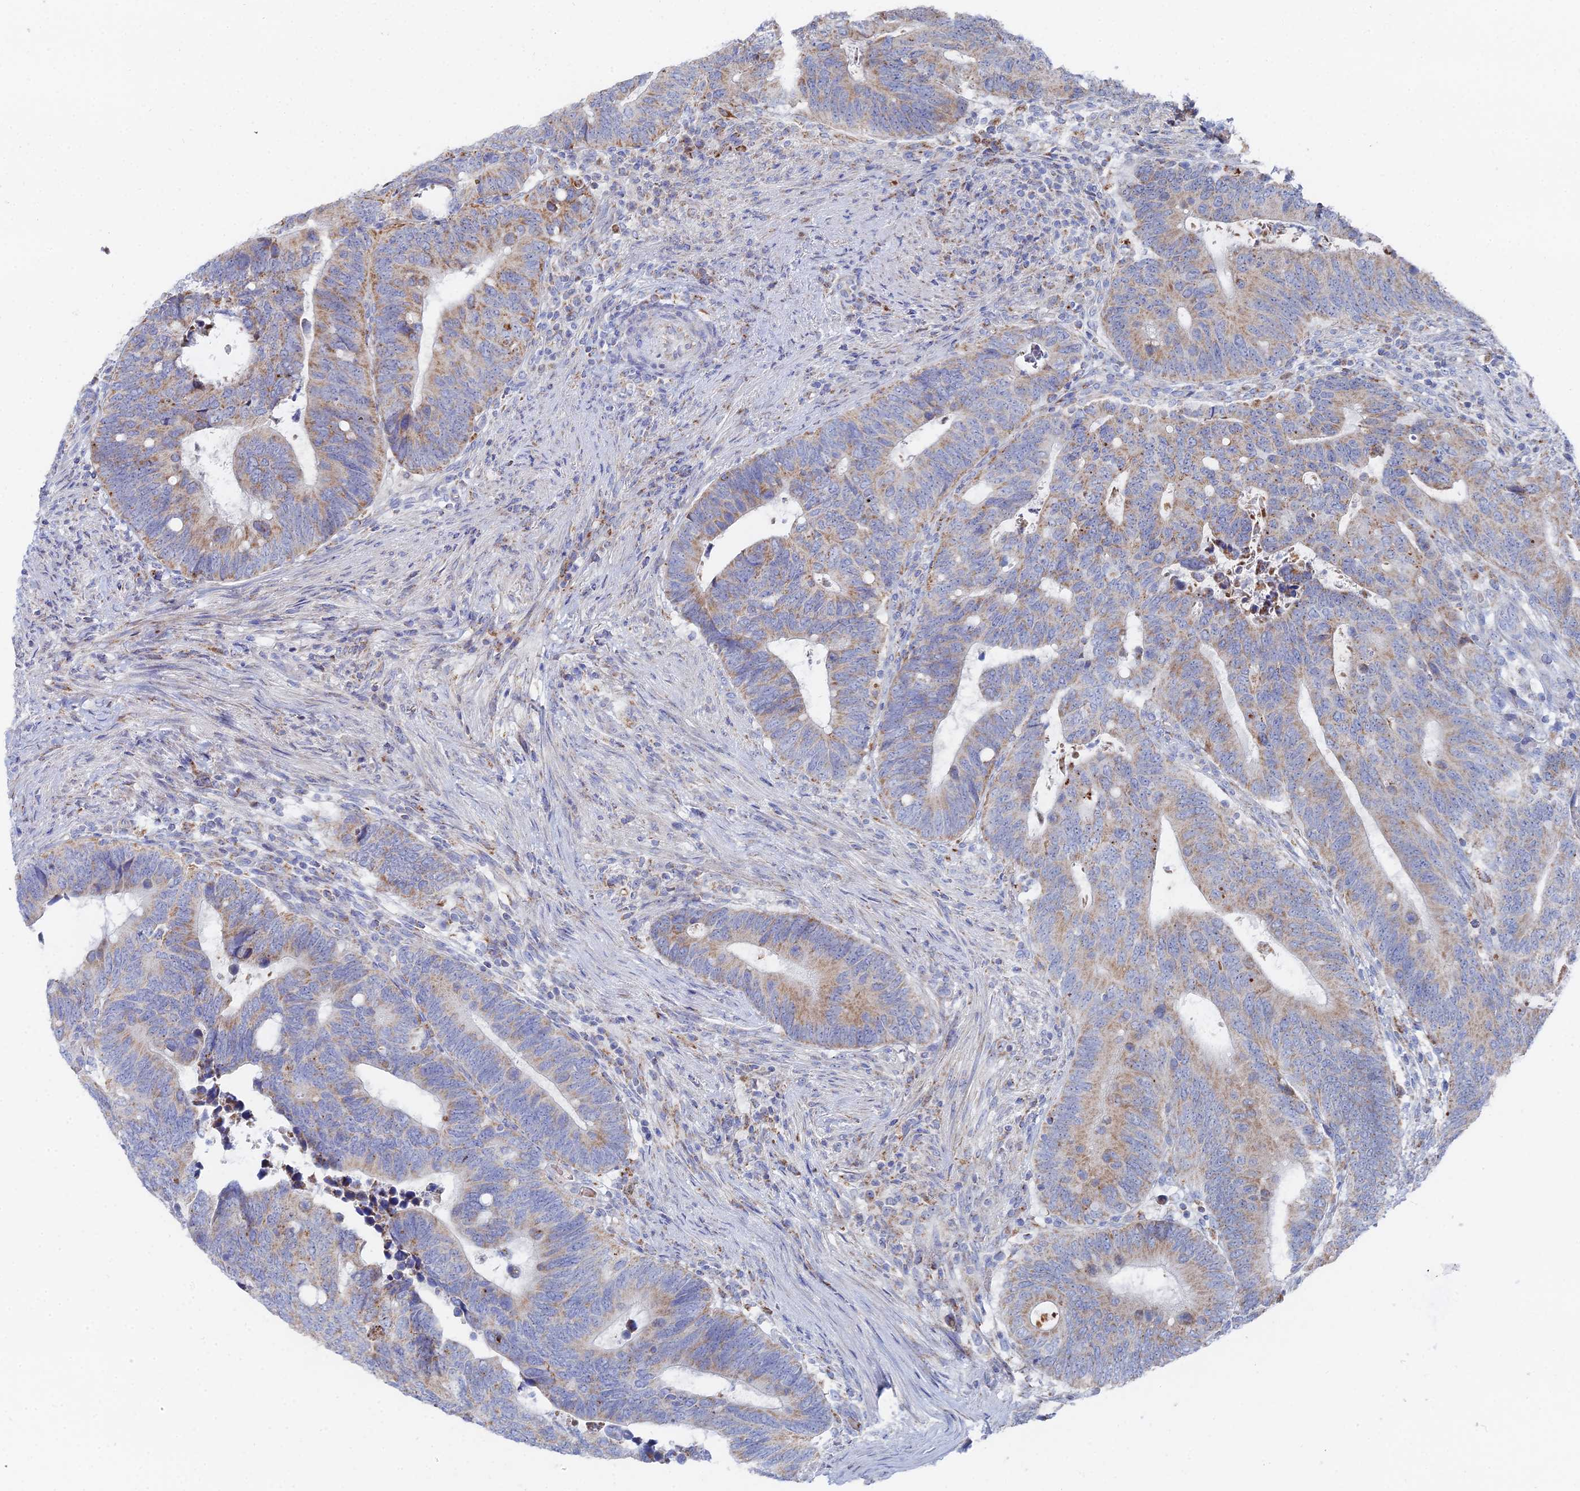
{"staining": {"intensity": "moderate", "quantity": ">75%", "location": "cytoplasmic/membranous"}, "tissue": "colorectal cancer", "cell_type": "Tumor cells", "image_type": "cancer", "snomed": [{"axis": "morphology", "description": "Adenocarcinoma, NOS"}, {"axis": "topography", "description": "Colon"}], "caption": "Human colorectal adenocarcinoma stained for a protein (brown) reveals moderate cytoplasmic/membranous positive staining in about >75% of tumor cells.", "gene": "MPC1", "patient": {"sex": "male", "age": 87}}